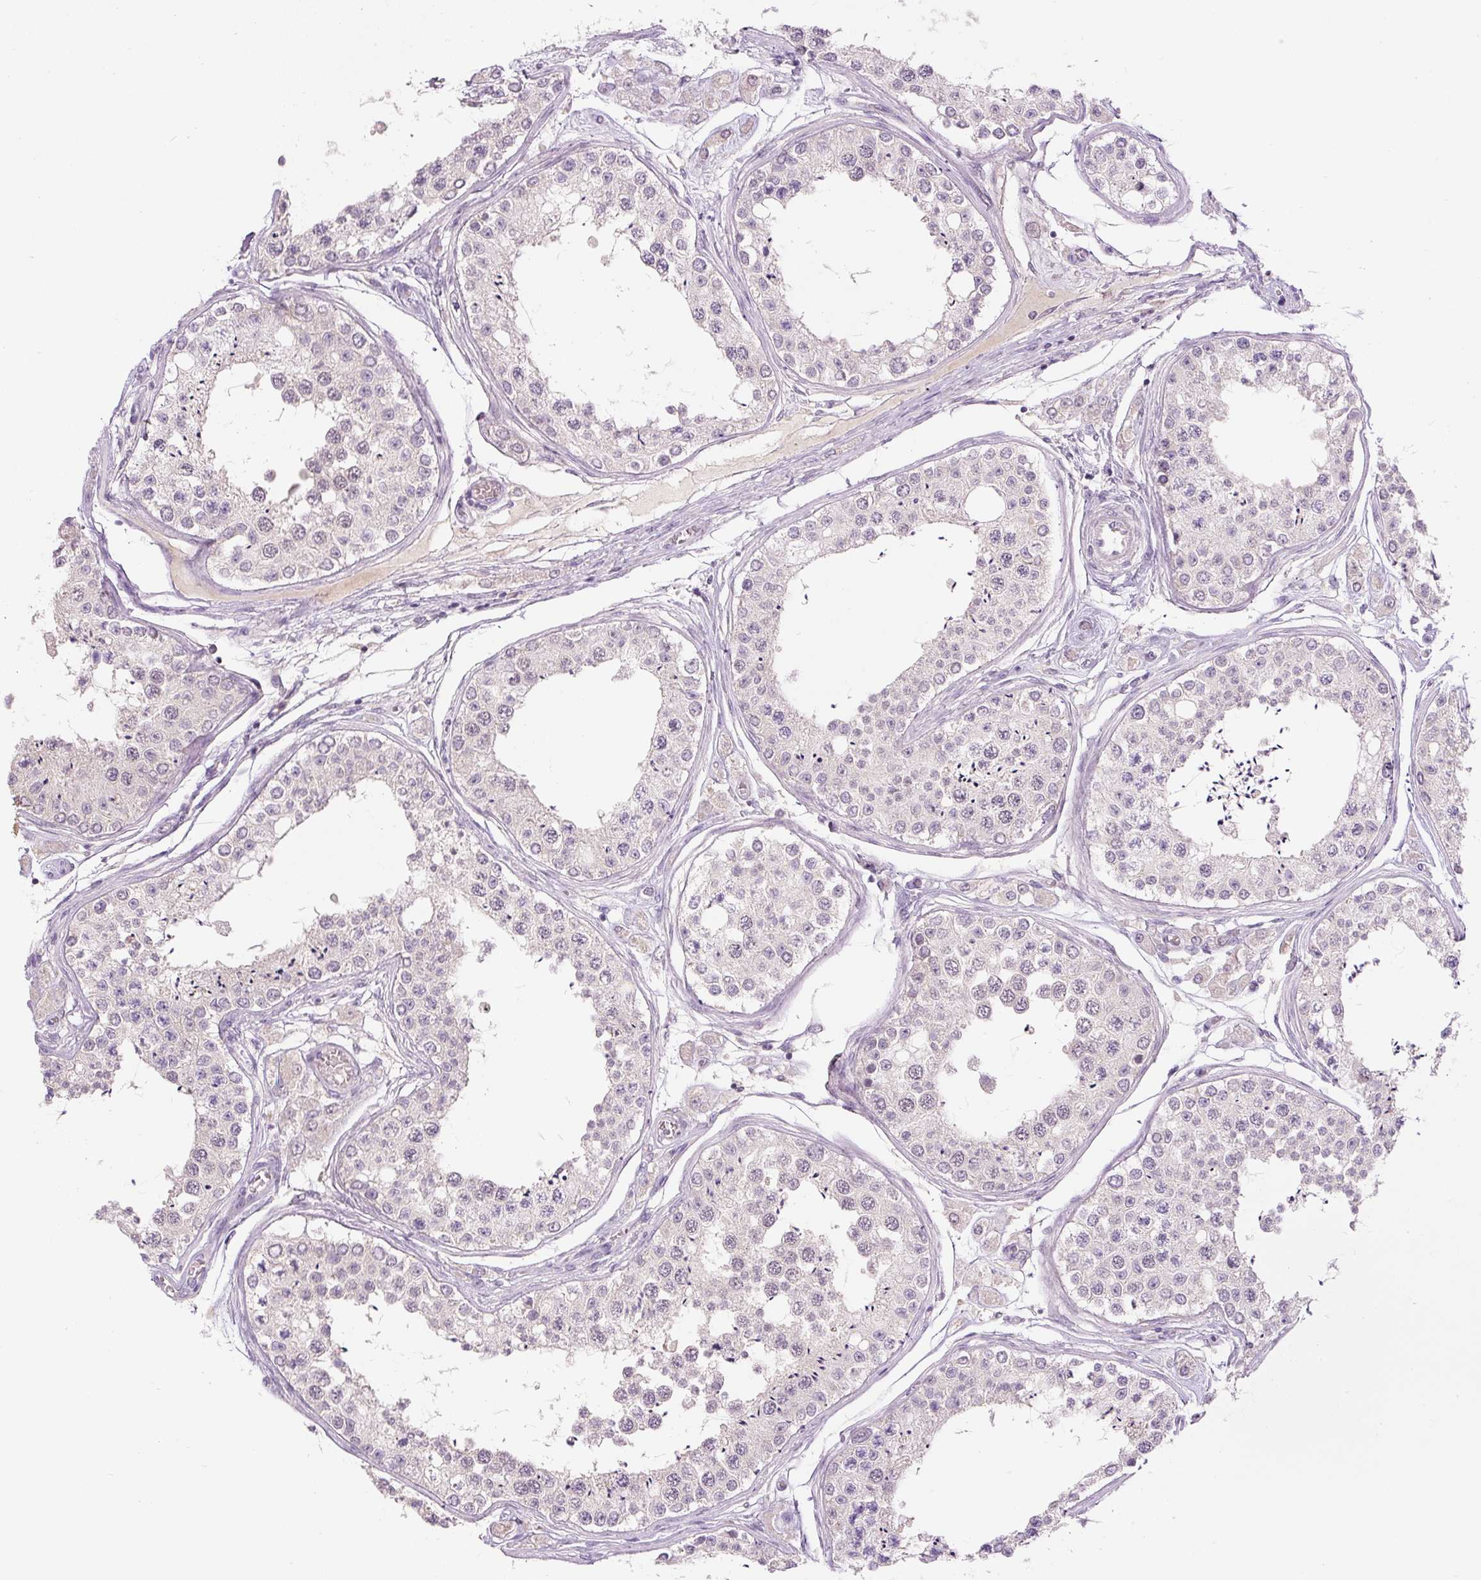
{"staining": {"intensity": "weak", "quantity": "25%-75%", "location": "cytoplasmic/membranous,nuclear"}, "tissue": "testis", "cell_type": "Cells in seminiferous ducts", "image_type": "normal", "snomed": [{"axis": "morphology", "description": "Normal tissue, NOS"}, {"axis": "topography", "description": "Testis"}], "caption": "Cells in seminiferous ducts exhibit low levels of weak cytoplasmic/membranous,nuclear positivity in about 25%-75% of cells in benign human testis.", "gene": "FABP7", "patient": {"sex": "male", "age": 25}}